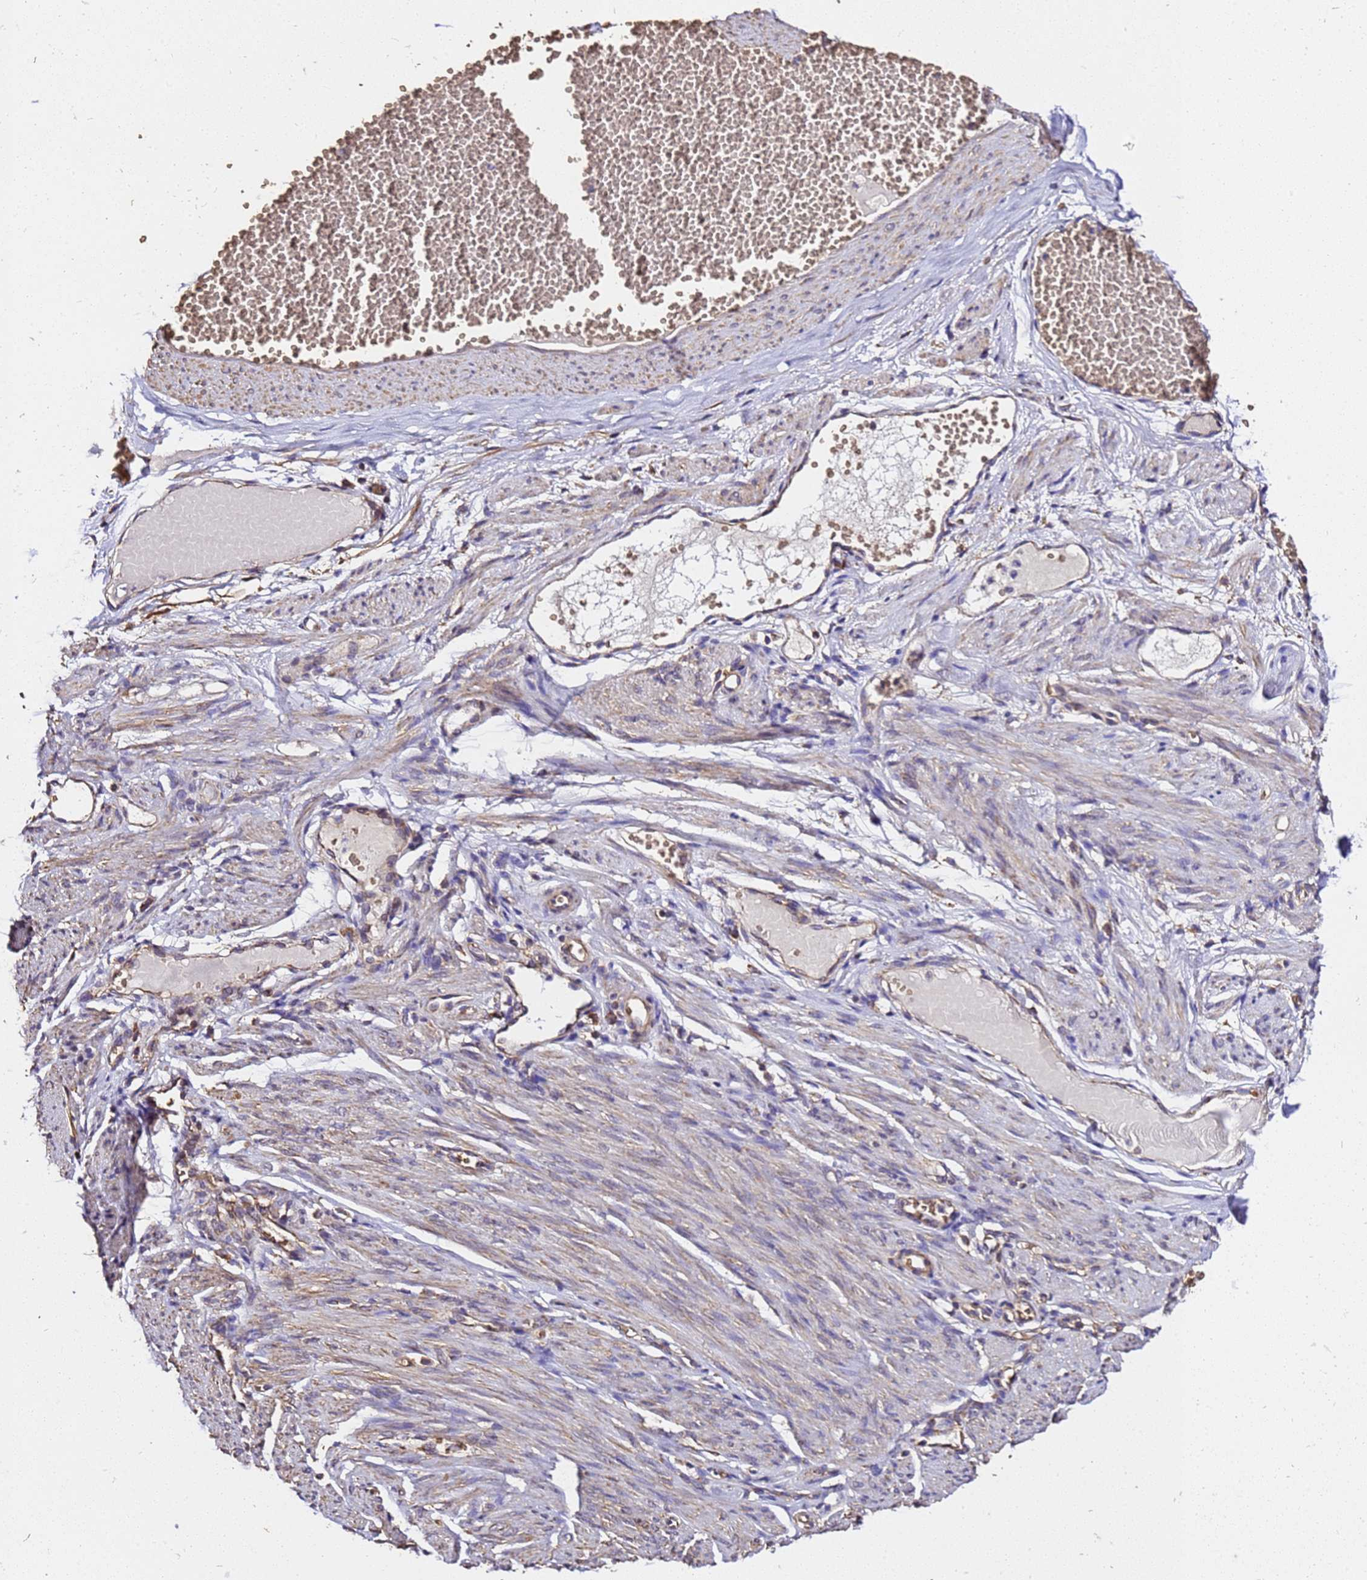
{"staining": {"intensity": "moderate", "quantity": ">75%", "location": "cytoplasmic/membranous"}, "tissue": "soft tissue", "cell_type": "Chondrocytes", "image_type": "normal", "snomed": [{"axis": "morphology", "description": "Normal tissue, NOS"}, {"axis": "topography", "description": "Smooth muscle"}, {"axis": "topography", "description": "Peripheral nerve tissue"}], "caption": "Brown immunohistochemical staining in unremarkable human soft tissue demonstrates moderate cytoplasmic/membranous positivity in approximately >75% of chondrocytes. Ihc stains the protein of interest in brown and the nuclei are stained blue.", "gene": "LRRIQ1", "patient": {"sex": "female", "age": 39}}